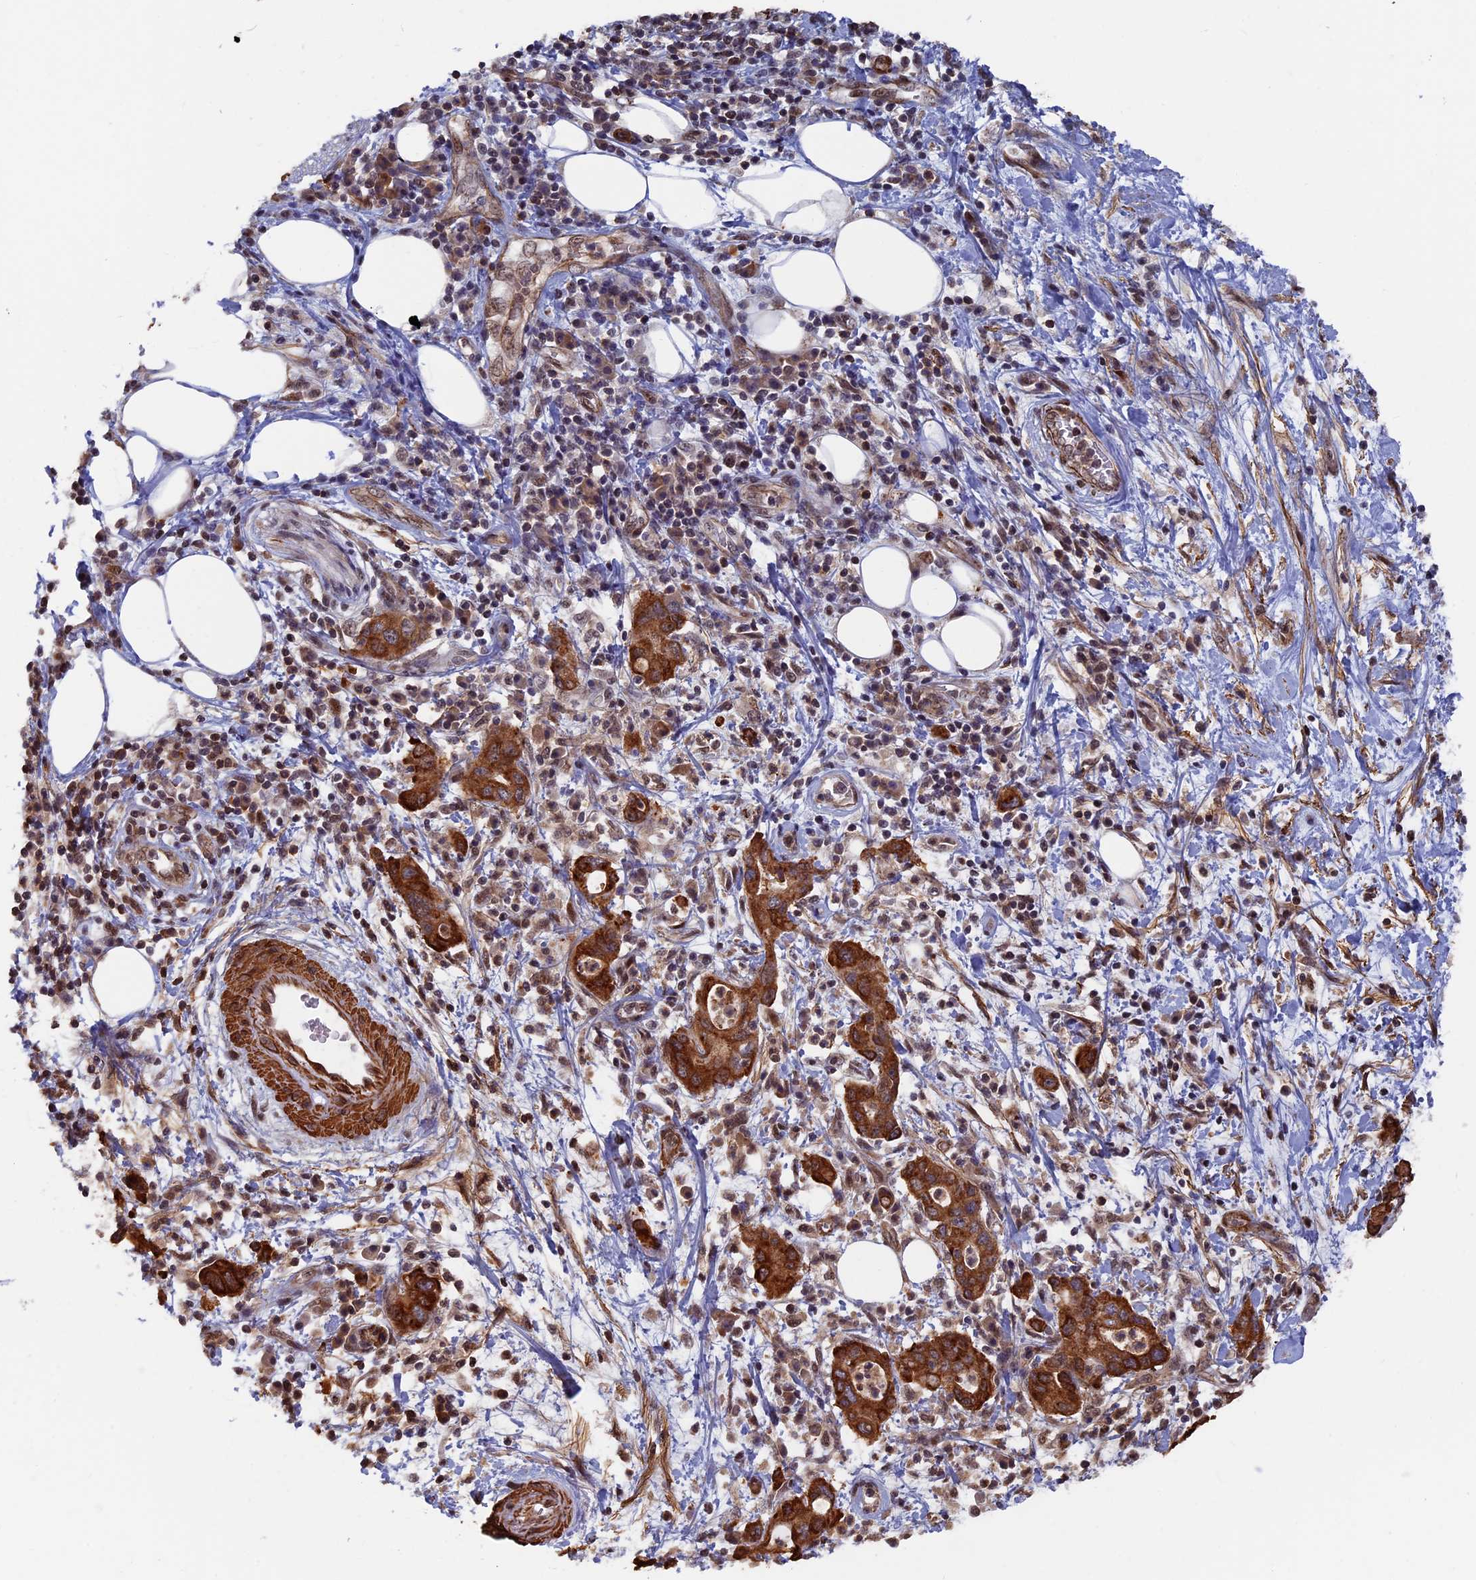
{"staining": {"intensity": "strong", "quantity": "25%-75%", "location": "cytoplasmic/membranous"}, "tissue": "pancreatic cancer", "cell_type": "Tumor cells", "image_type": "cancer", "snomed": [{"axis": "morphology", "description": "Adenocarcinoma, NOS"}, {"axis": "topography", "description": "Pancreas"}], "caption": "A high amount of strong cytoplasmic/membranous staining is present in about 25%-75% of tumor cells in adenocarcinoma (pancreatic) tissue.", "gene": "CTDP1", "patient": {"sex": "female", "age": 73}}